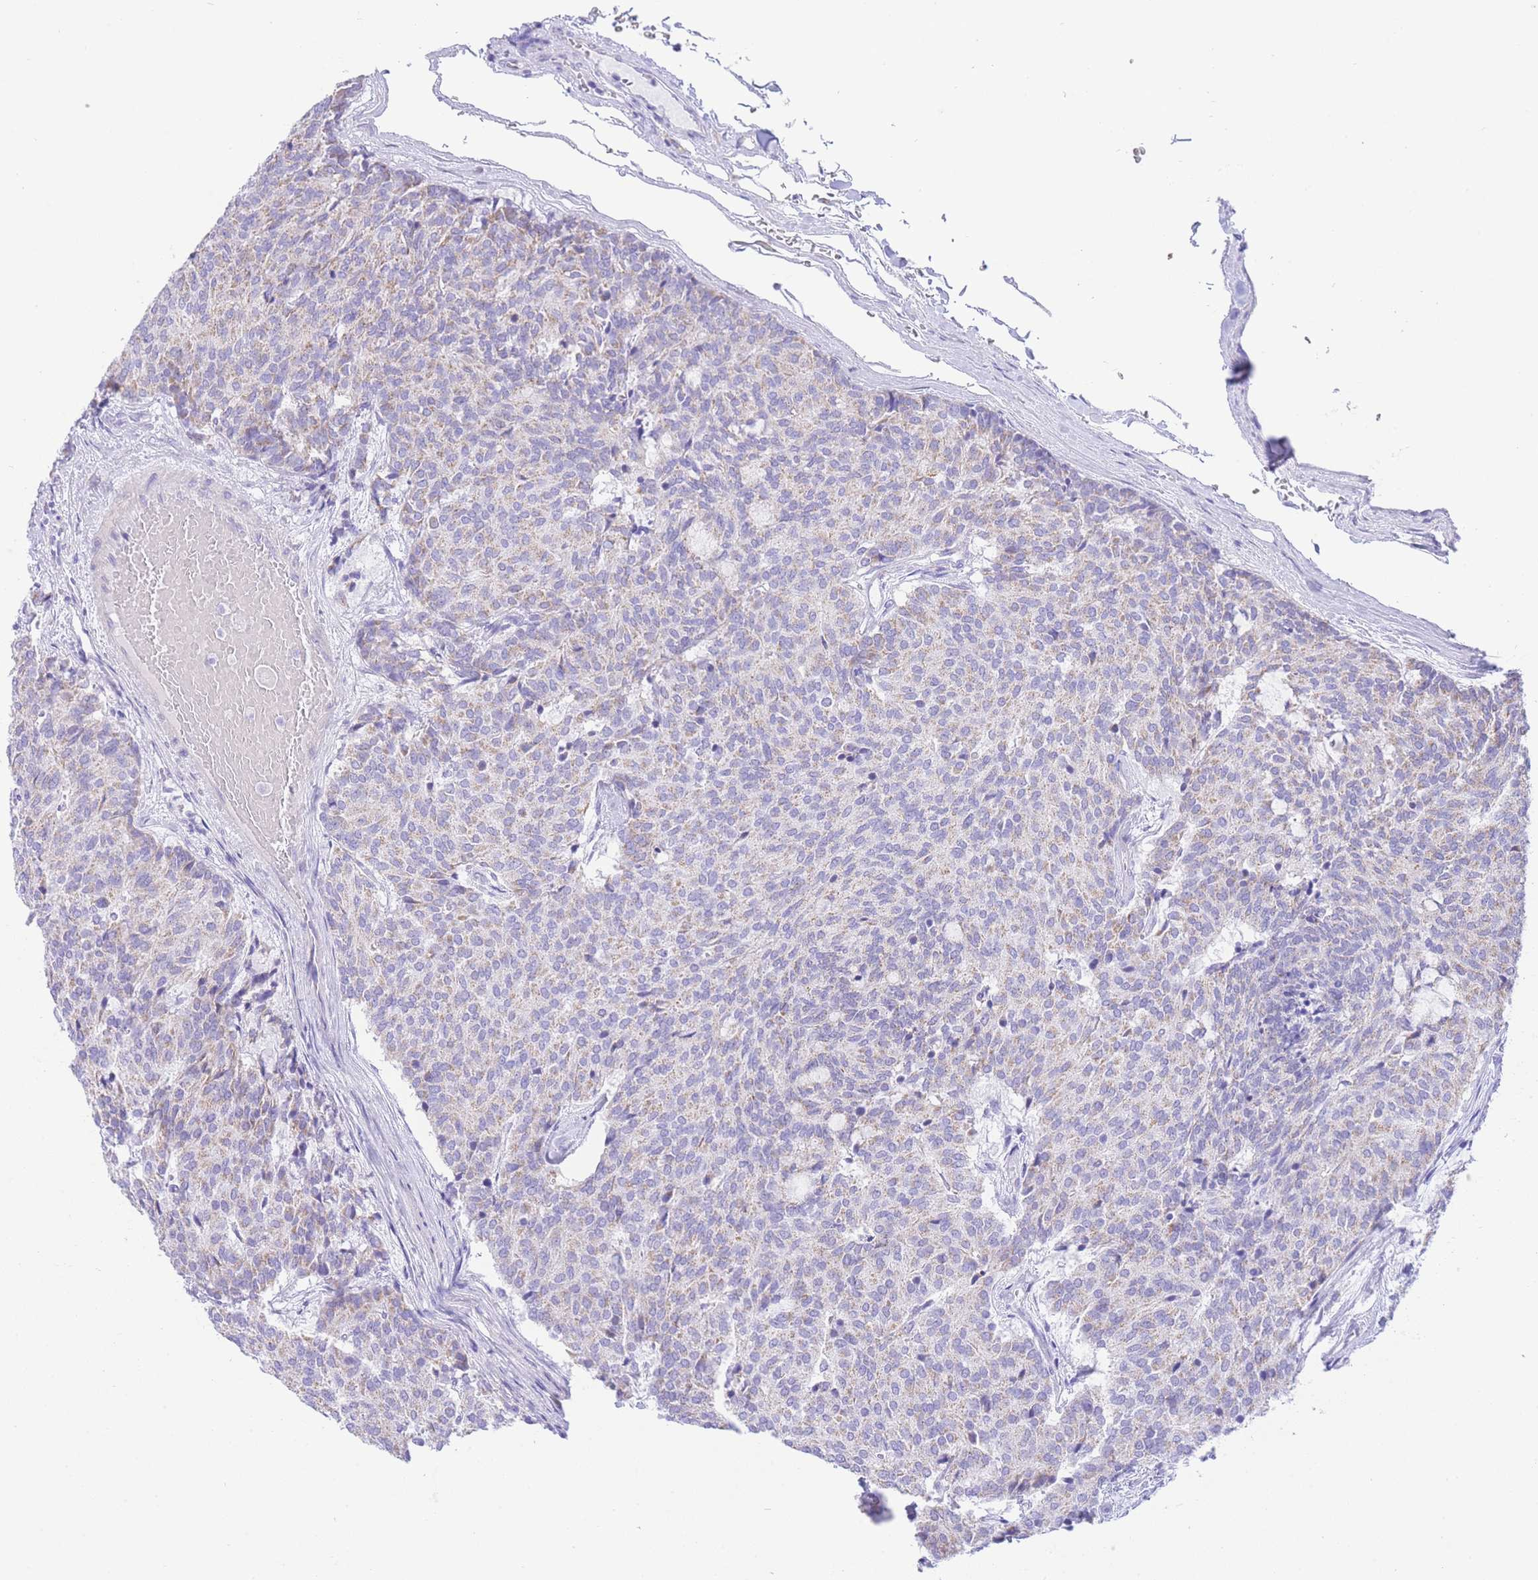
{"staining": {"intensity": "weak", "quantity": "<25%", "location": "cytoplasmic/membranous"}, "tissue": "carcinoid", "cell_type": "Tumor cells", "image_type": "cancer", "snomed": [{"axis": "morphology", "description": "Carcinoid, malignant, NOS"}, {"axis": "topography", "description": "Pancreas"}], "caption": "DAB immunohistochemical staining of malignant carcinoid reveals no significant staining in tumor cells.", "gene": "ACSM4", "patient": {"sex": "female", "age": 54}}